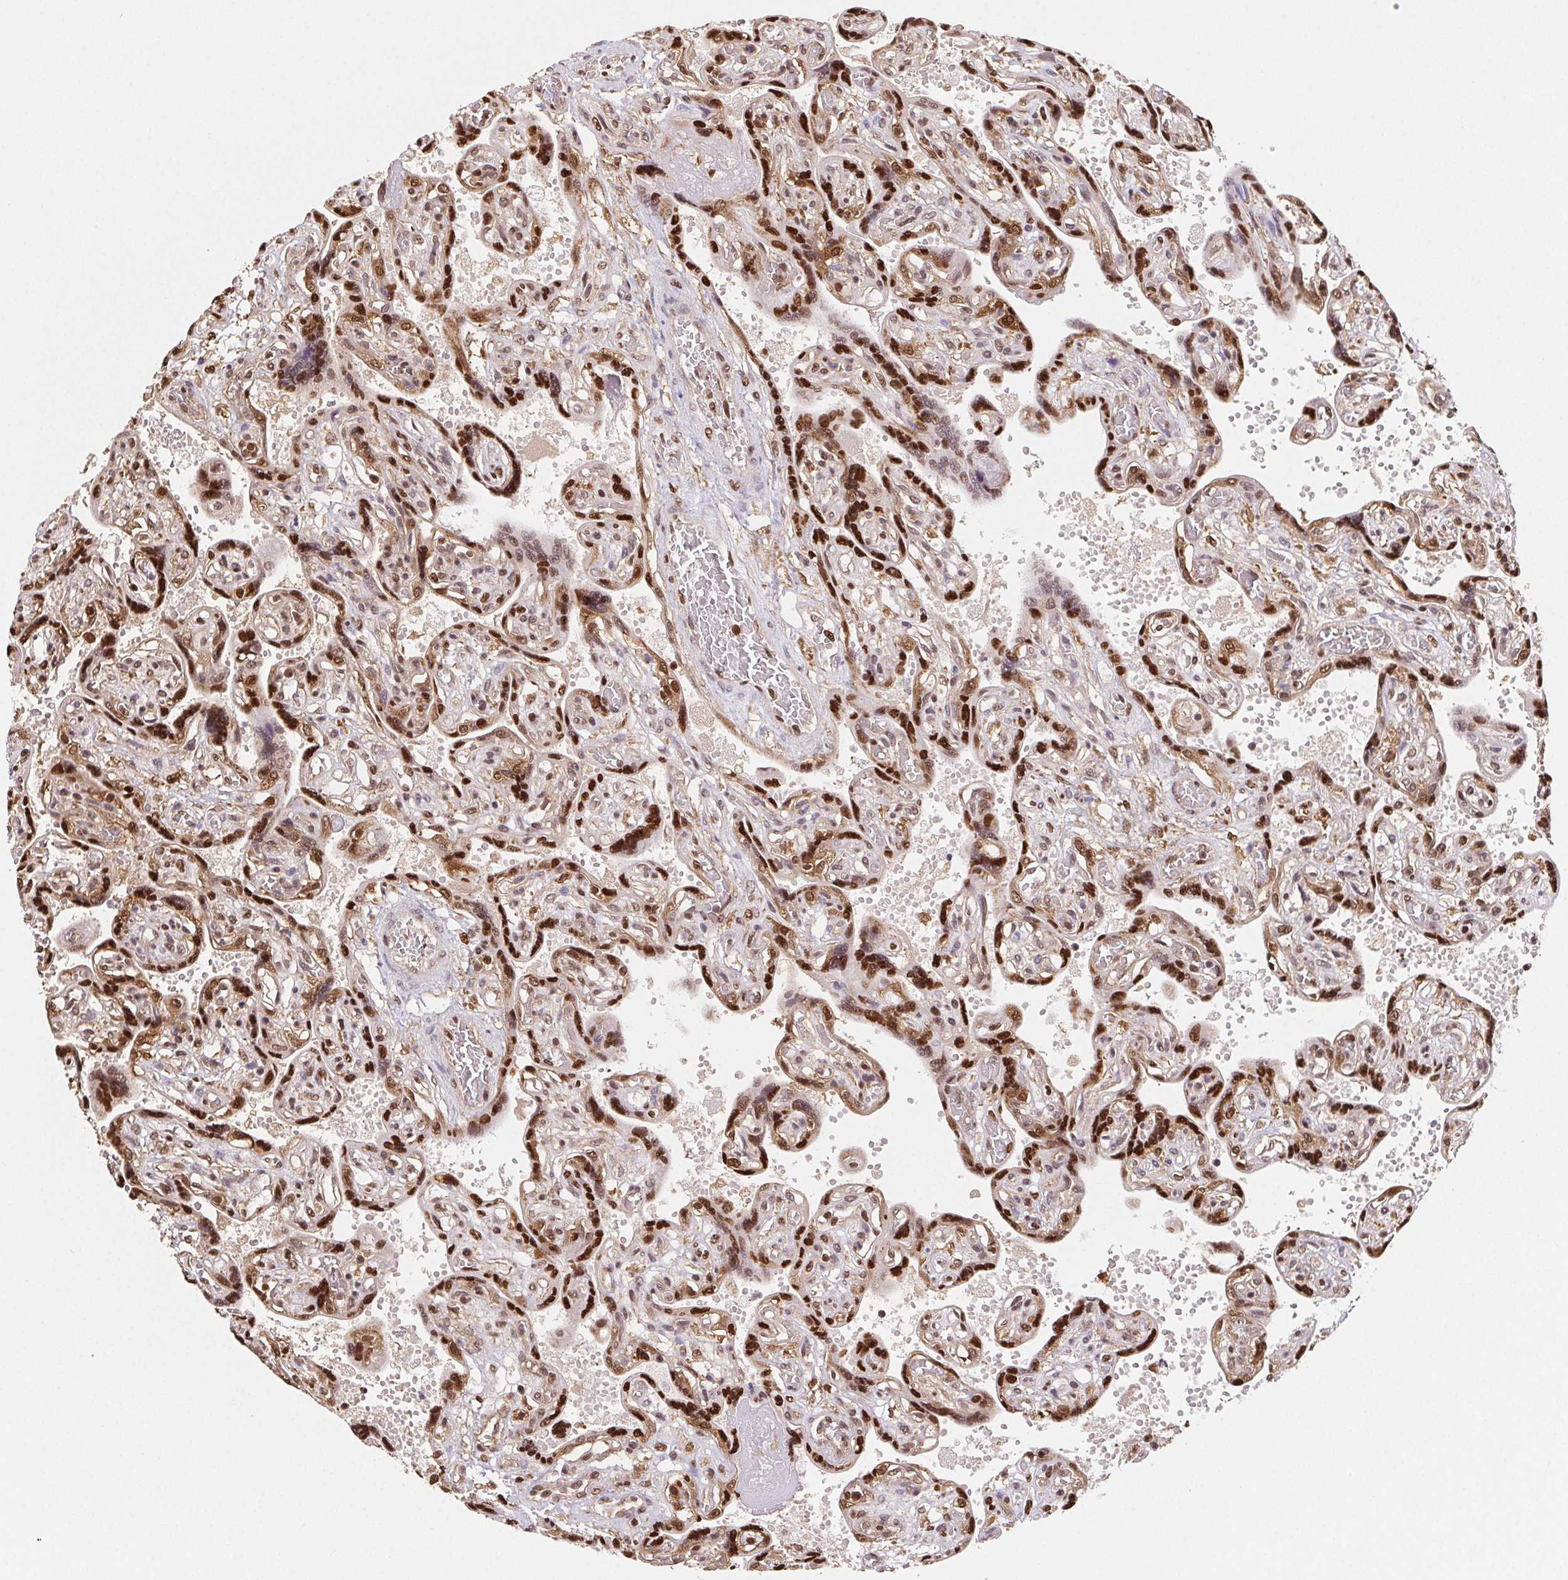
{"staining": {"intensity": "strong", "quantity": ">75%", "location": "nuclear"}, "tissue": "placenta", "cell_type": "Decidual cells", "image_type": "normal", "snomed": [{"axis": "morphology", "description": "Normal tissue, NOS"}, {"axis": "topography", "description": "Placenta"}], "caption": "IHC (DAB (3,3'-diaminobenzidine)) staining of benign human placenta shows strong nuclear protein staining in approximately >75% of decidual cells. IHC stains the protein of interest in brown and the nuclei are stained blue.", "gene": "SETSIP", "patient": {"sex": "female", "age": 32}}